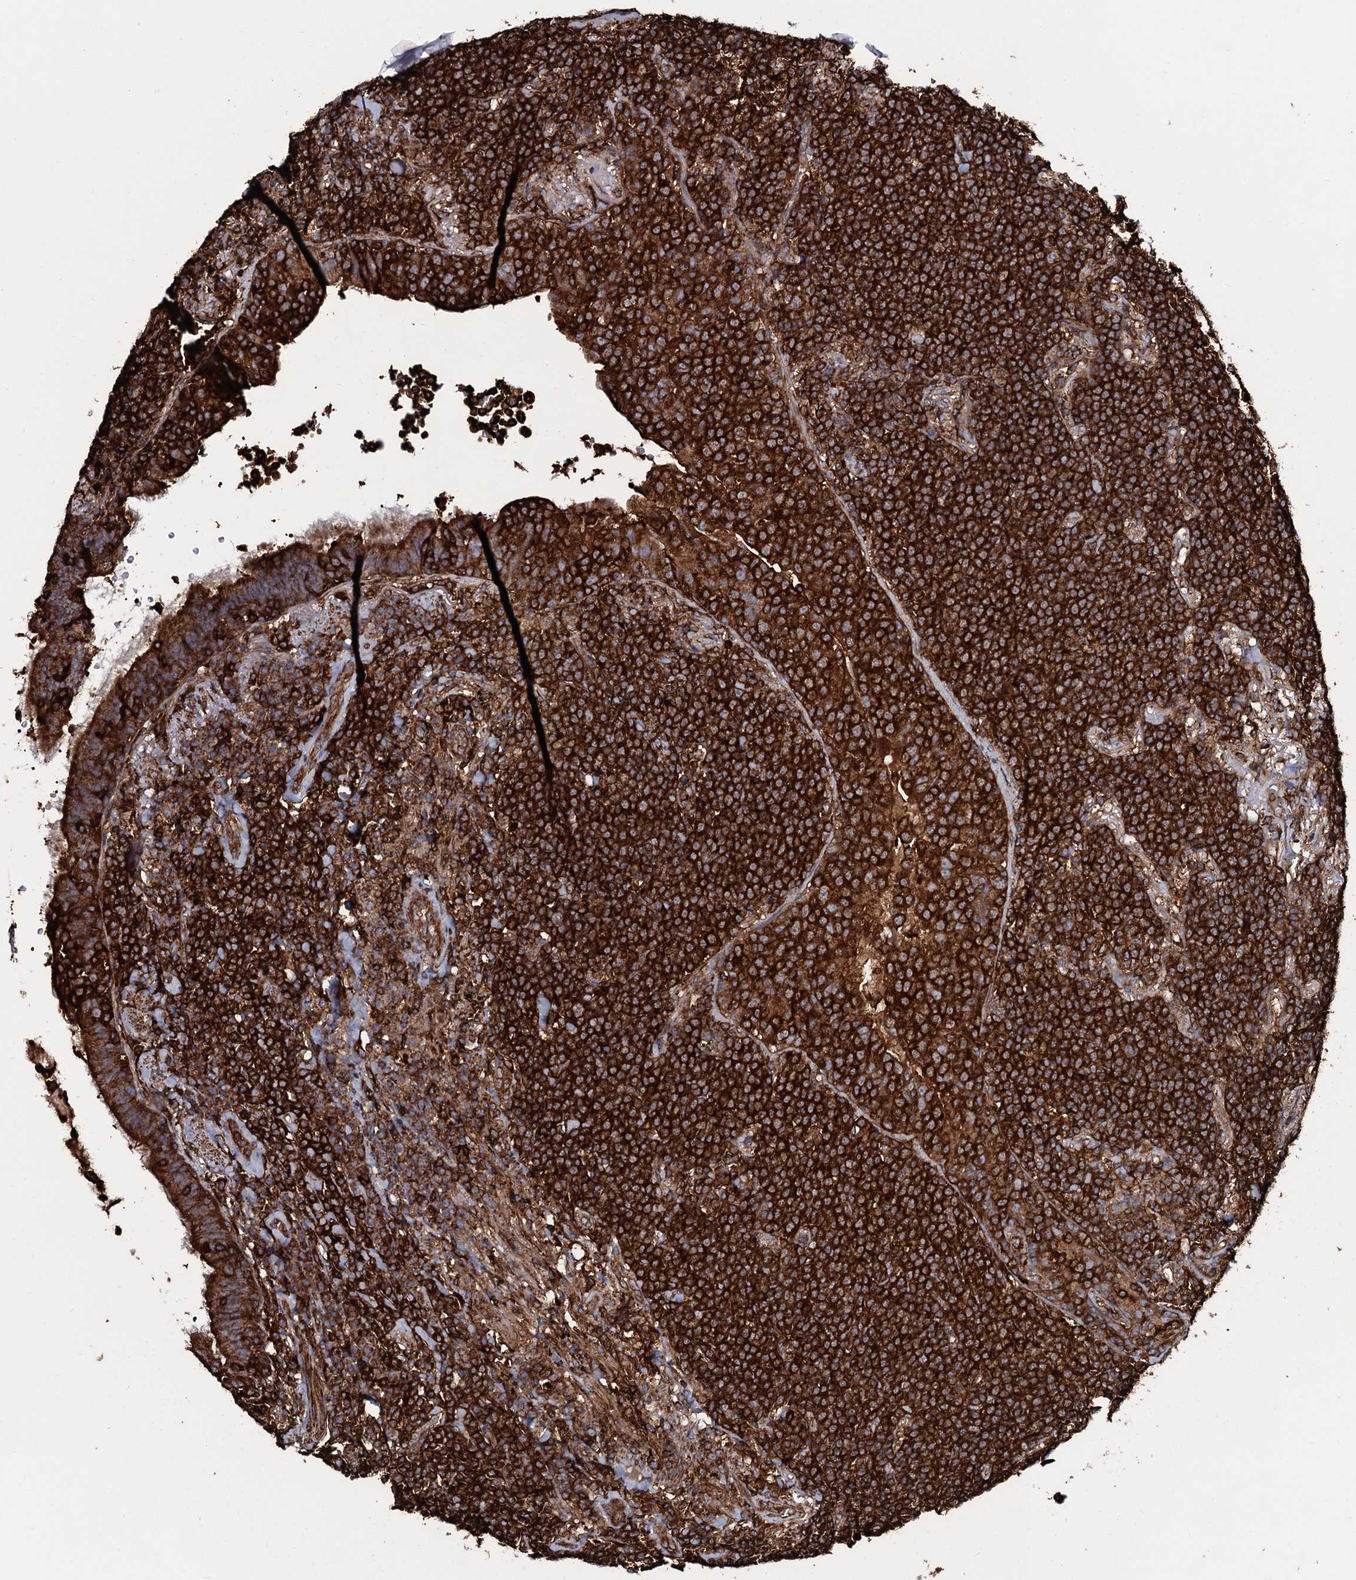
{"staining": {"intensity": "strong", "quantity": ">75%", "location": "cytoplasmic/membranous"}, "tissue": "lymphoma", "cell_type": "Tumor cells", "image_type": "cancer", "snomed": [{"axis": "morphology", "description": "Malignant lymphoma, non-Hodgkin's type, Low grade"}, {"axis": "topography", "description": "Lung"}], "caption": "Brown immunohistochemical staining in human lymphoma displays strong cytoplasmic/membranous staining in approximately >75% of tumor cells.", "gene": "VWA8", "patient": {"sex": "female", "age": 71}}